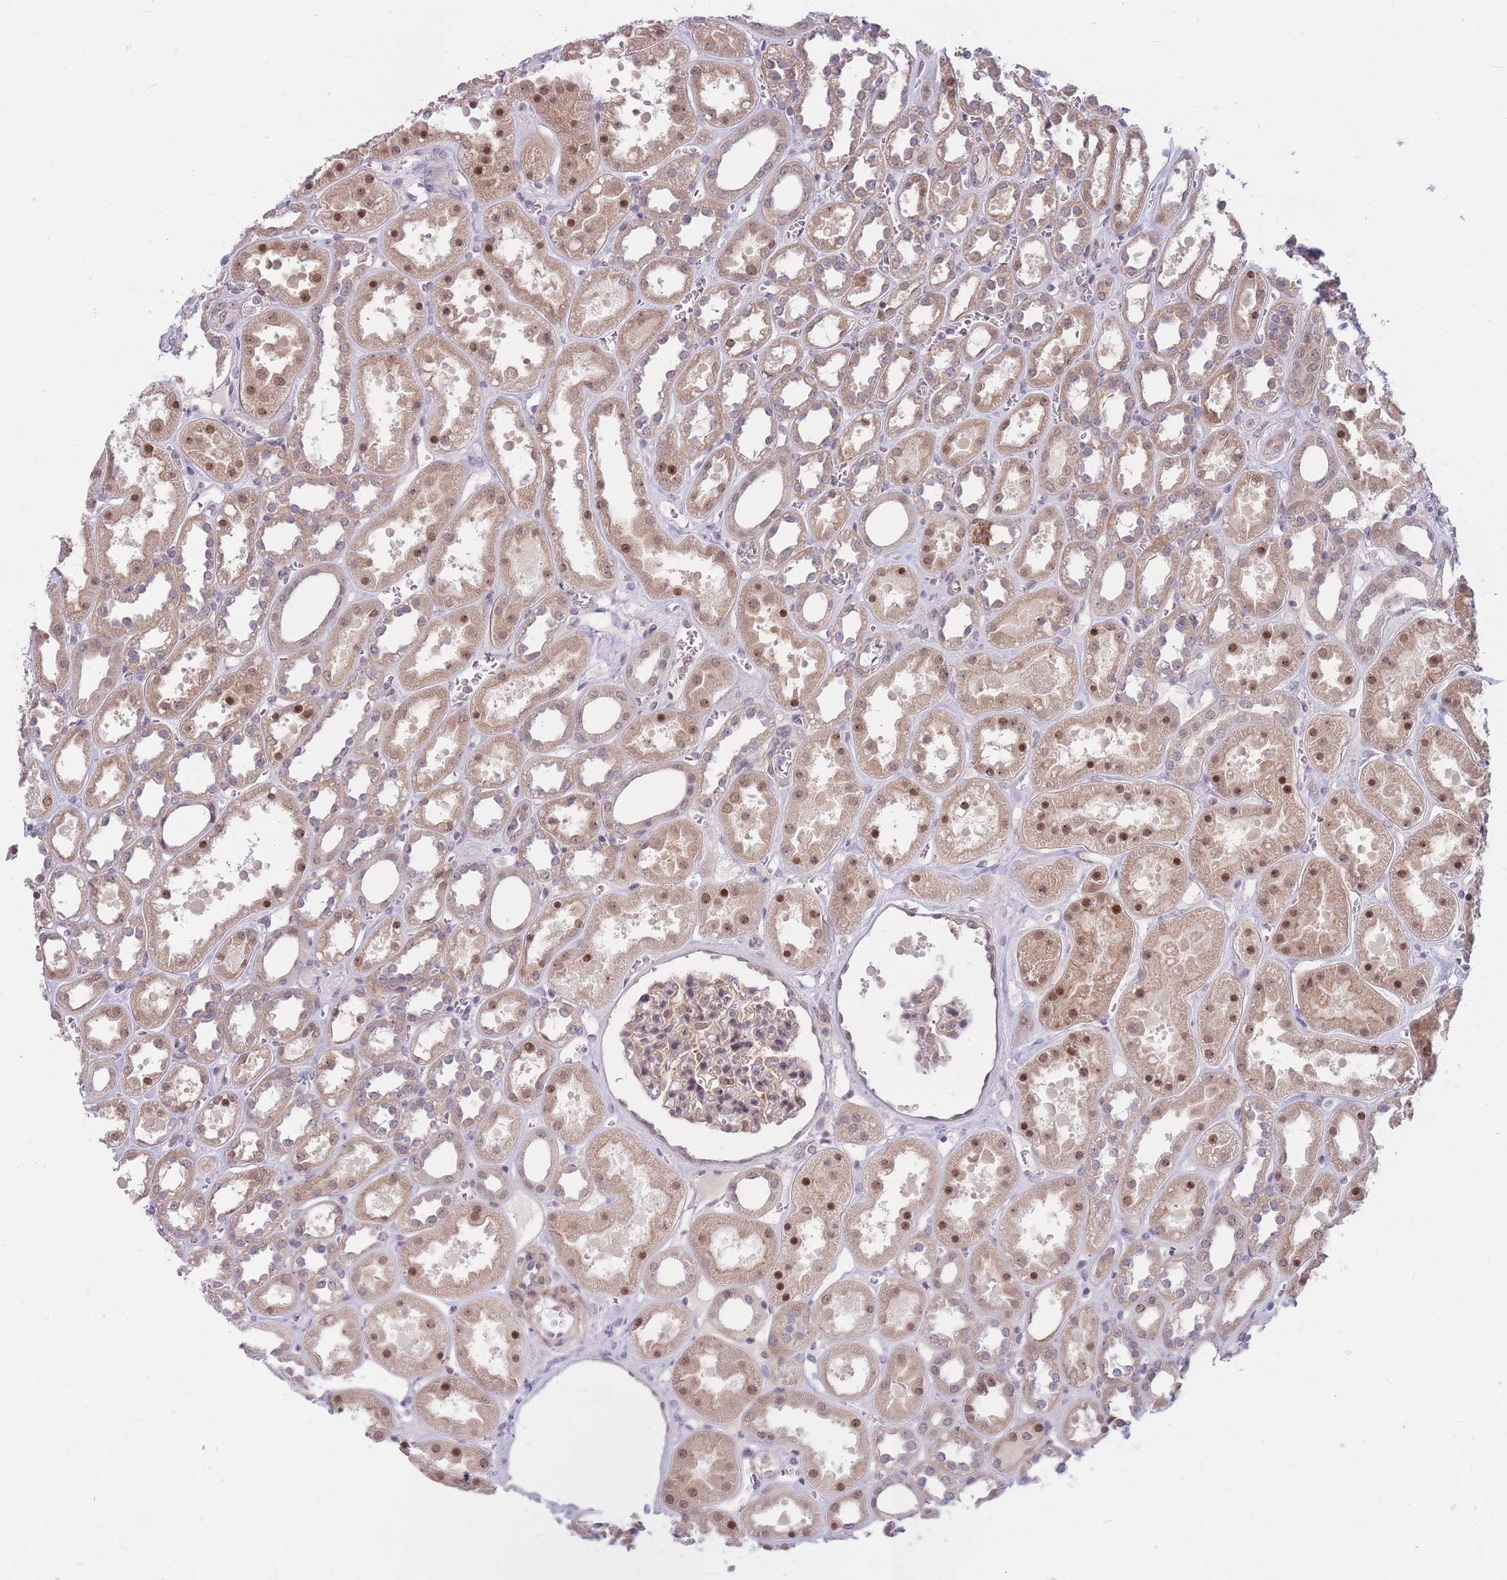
{"staining": {"intensity": "weak", "quantity": "25%-75%", "location": "nuclear"}, "tissue": "kidney", "cell_type": "Cells in glomeruli", "image_type": "normal", "snomed": [{"axis": "morphology", "description": "Normal tissue, NOS"}, {"axis": "topography", "description": "Kidney"}], "caption": "Immunohistochemical staining of benign kidney reveals low levels of weak nuclear staining in about 25%-75% of cells in glomeruli. (DAB (3,3'-diaminobenzidine) IHC, brown staining for protein, blue staining for nuclei).", "gene": "ERCC2", "patient": {"sex": "female", "age": 41}}